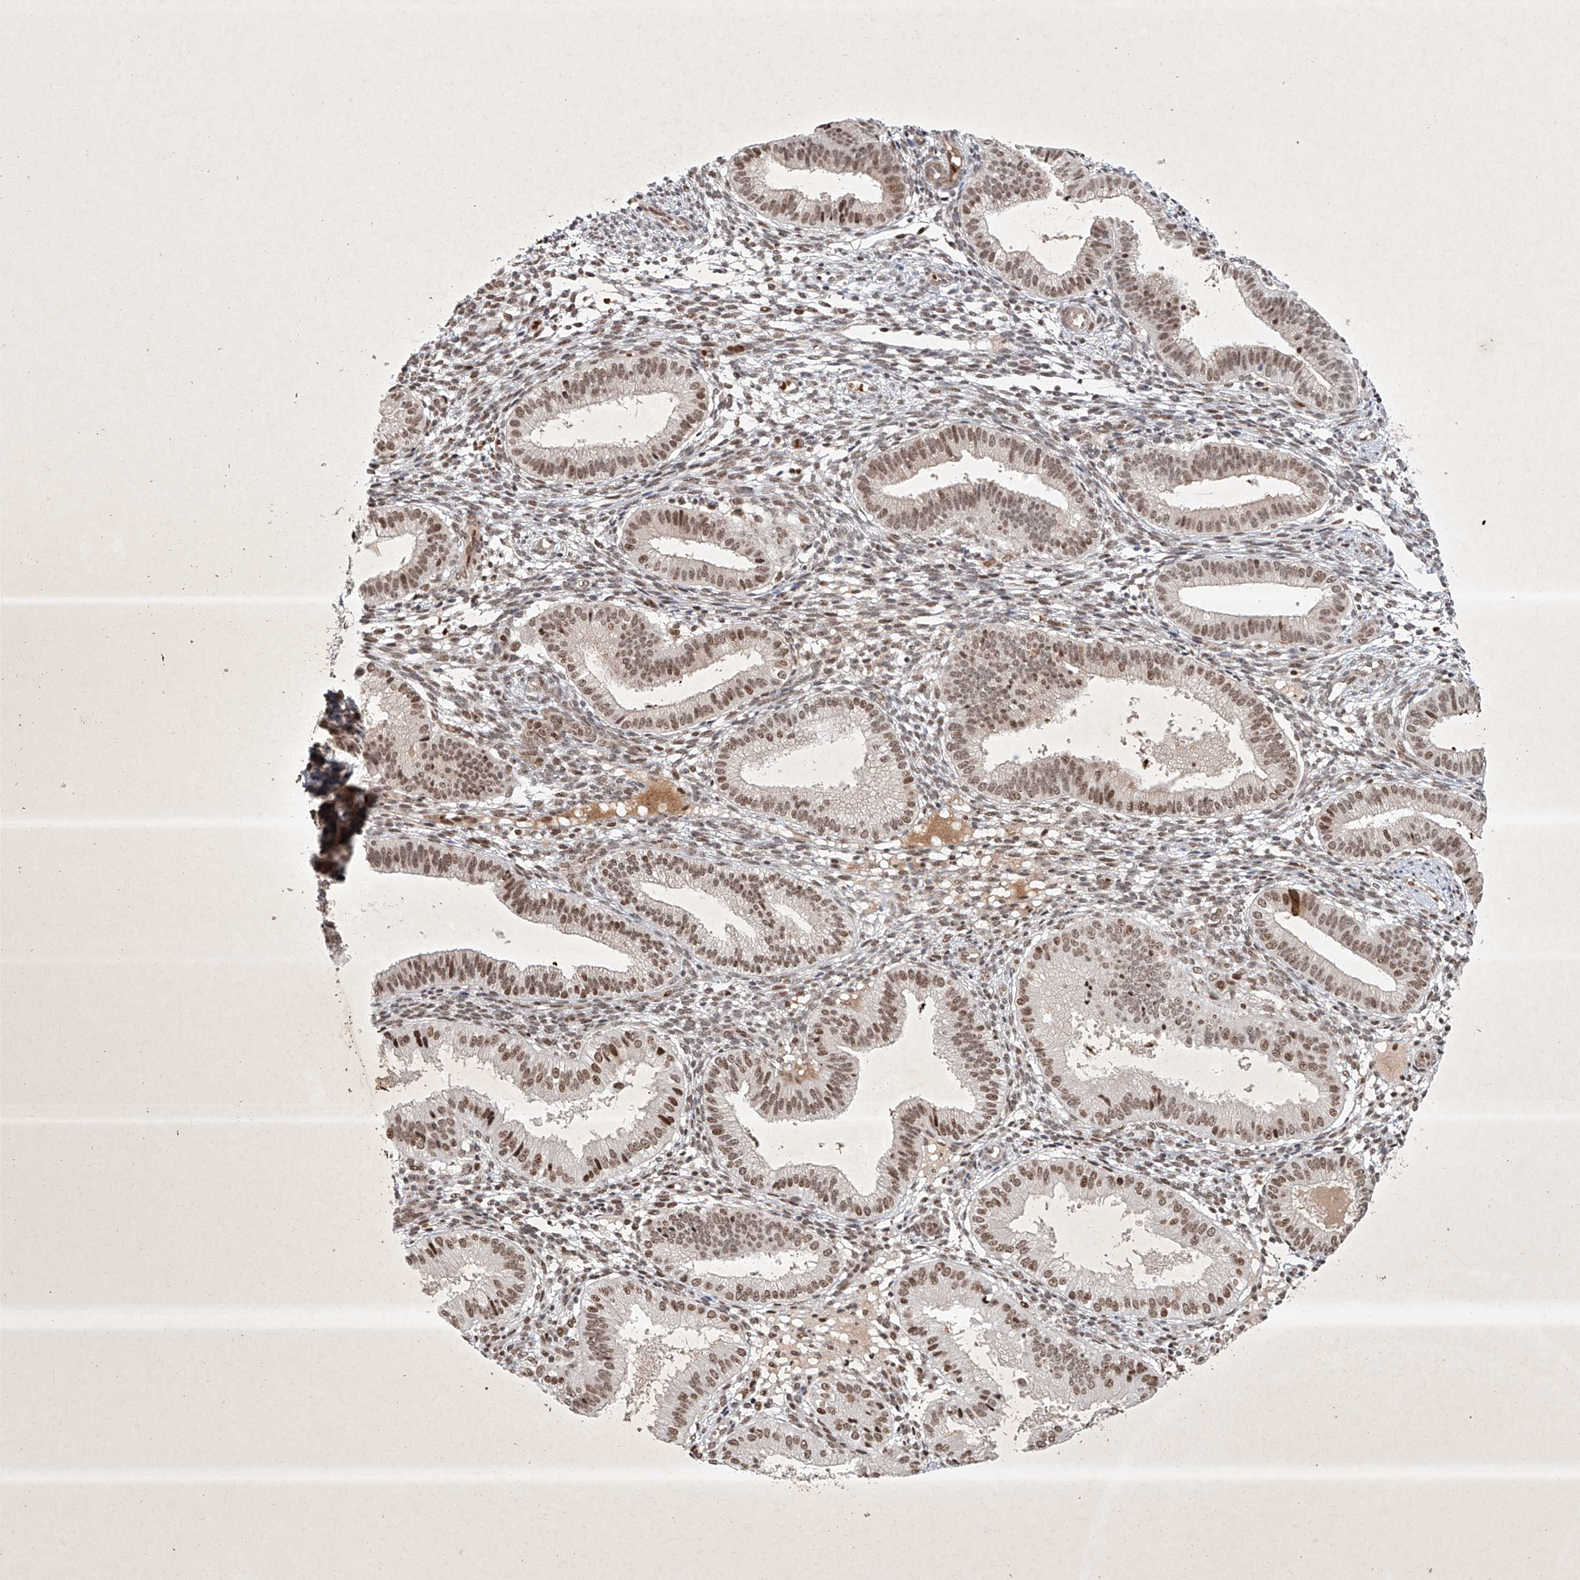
{"staining": {"intensity": "moderate", "quantity": "25%-75%", "location": "nuclear"}, "tissue": "endometrium", "cell_type": "Cells in endometrial stroma", "image_type": "normal", "snomed": [{"axis": "morphology", "description": "Normal tissue, NOS"}, {"axis": "topography", "description": "Endometrium"}], "caption": "High-power microscopy captured an immunohistochemistry image of normal endometrium, revealing moderate nuclear staining in approximately 25%-75% of cells in endometrial stroma.", "gene": "ZNF470", "patient": {"sex": "female", "age": 39}}